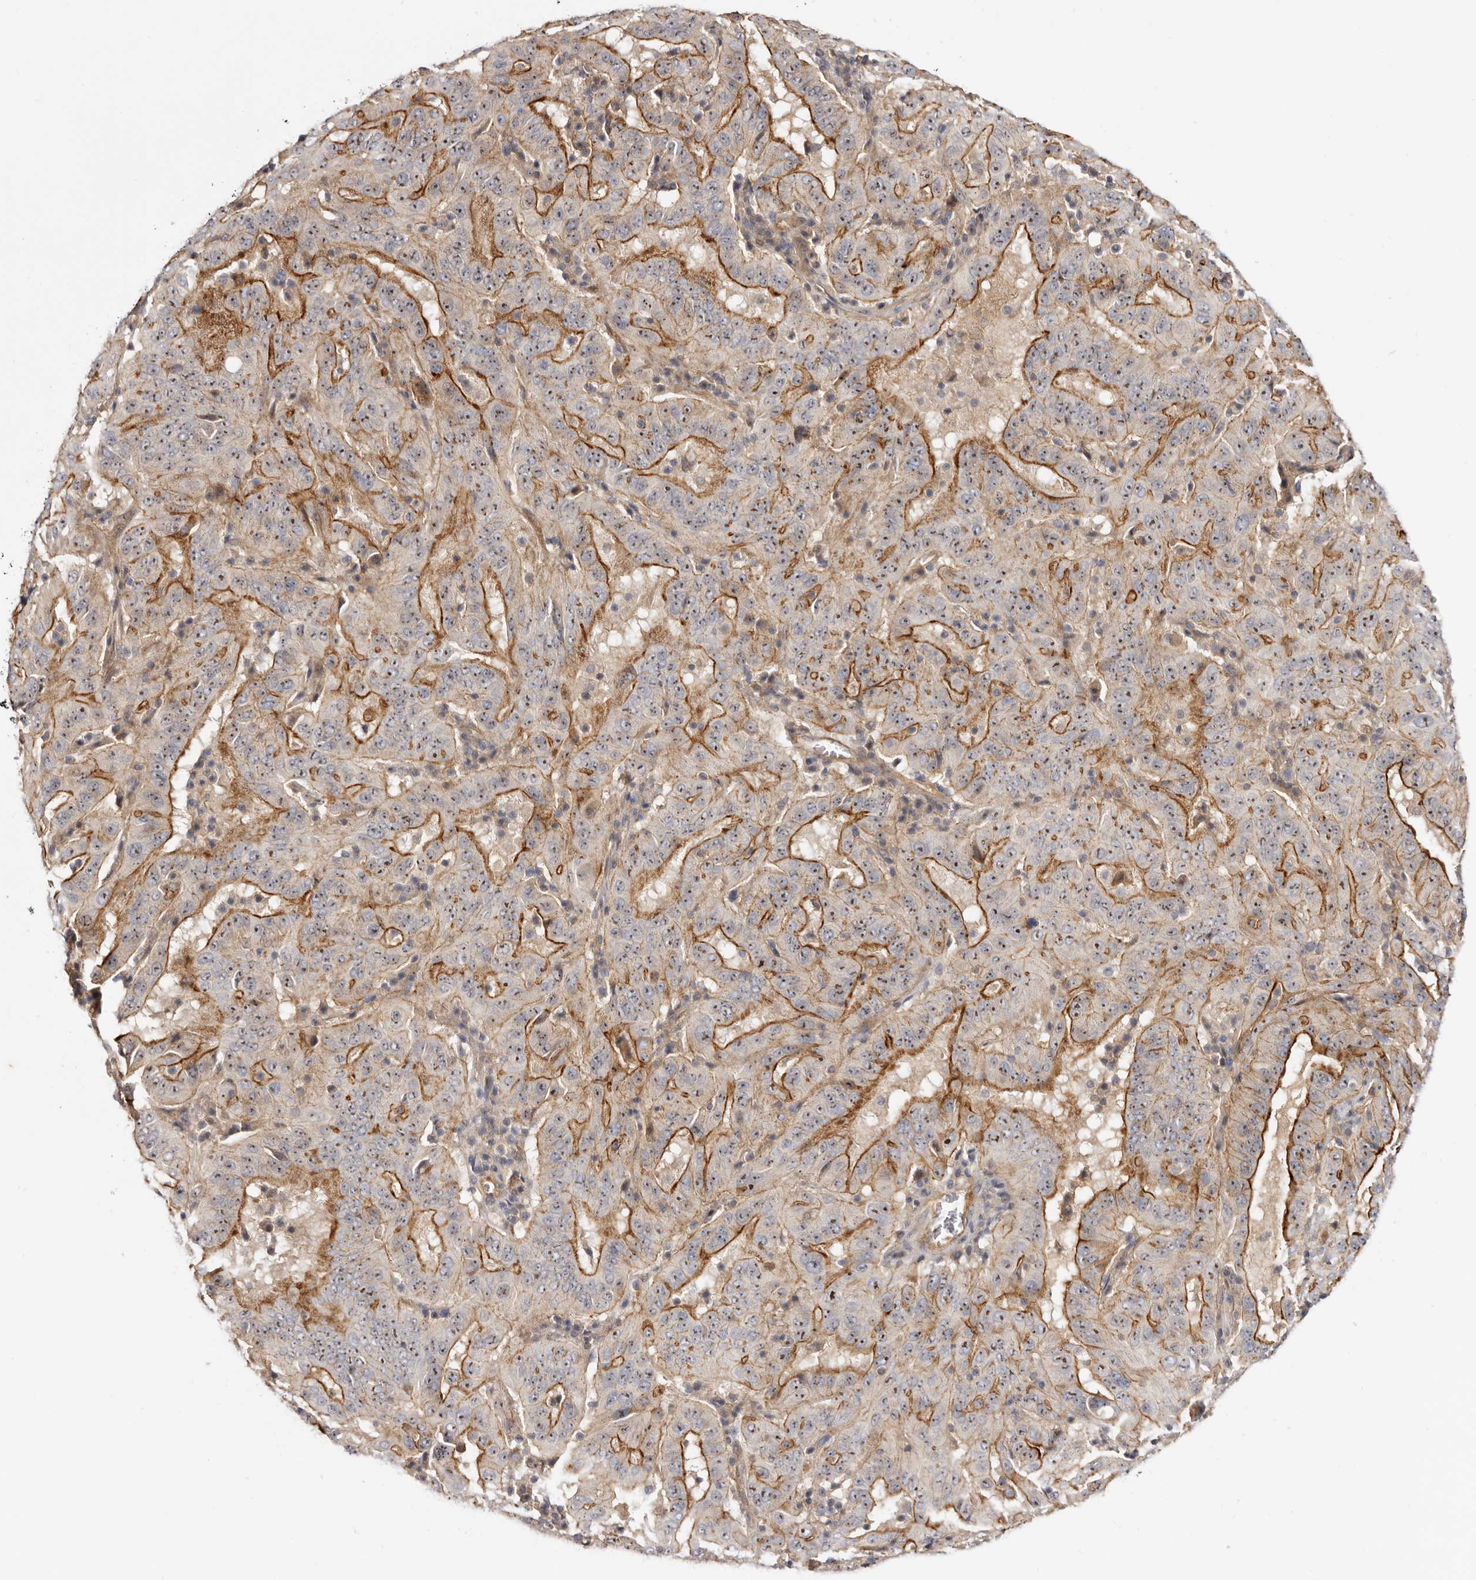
{"staining": {"intensity": "moderate", "quantity": ">75%", "location": "cytoplasmic/membranous,nuclear"}, "tissue": "pancreatic cancer", "cell_type": "Tumor cells", "image_type": "cancer", "snomed": [{"axis": "morphology", "description": "Adenocarcinoma, NOS"}, {"axis": "topography", "description": "Pancreas"}], "caption": "Immunohistochemistry (IHC) histopathology image of neoplastic tissue: human pancreatic adenocarcinoma stained using immunohistochemistry (IHC) displays medium levels of moderate protein expression localized specifically in the cytoplasmic/membranous and nuclear of tumor cells, appearing as a cytoplasmic/membranous and nuclear brown color.", "gene": "PANK4", "patient": {"sex": "male", "age": 63}}